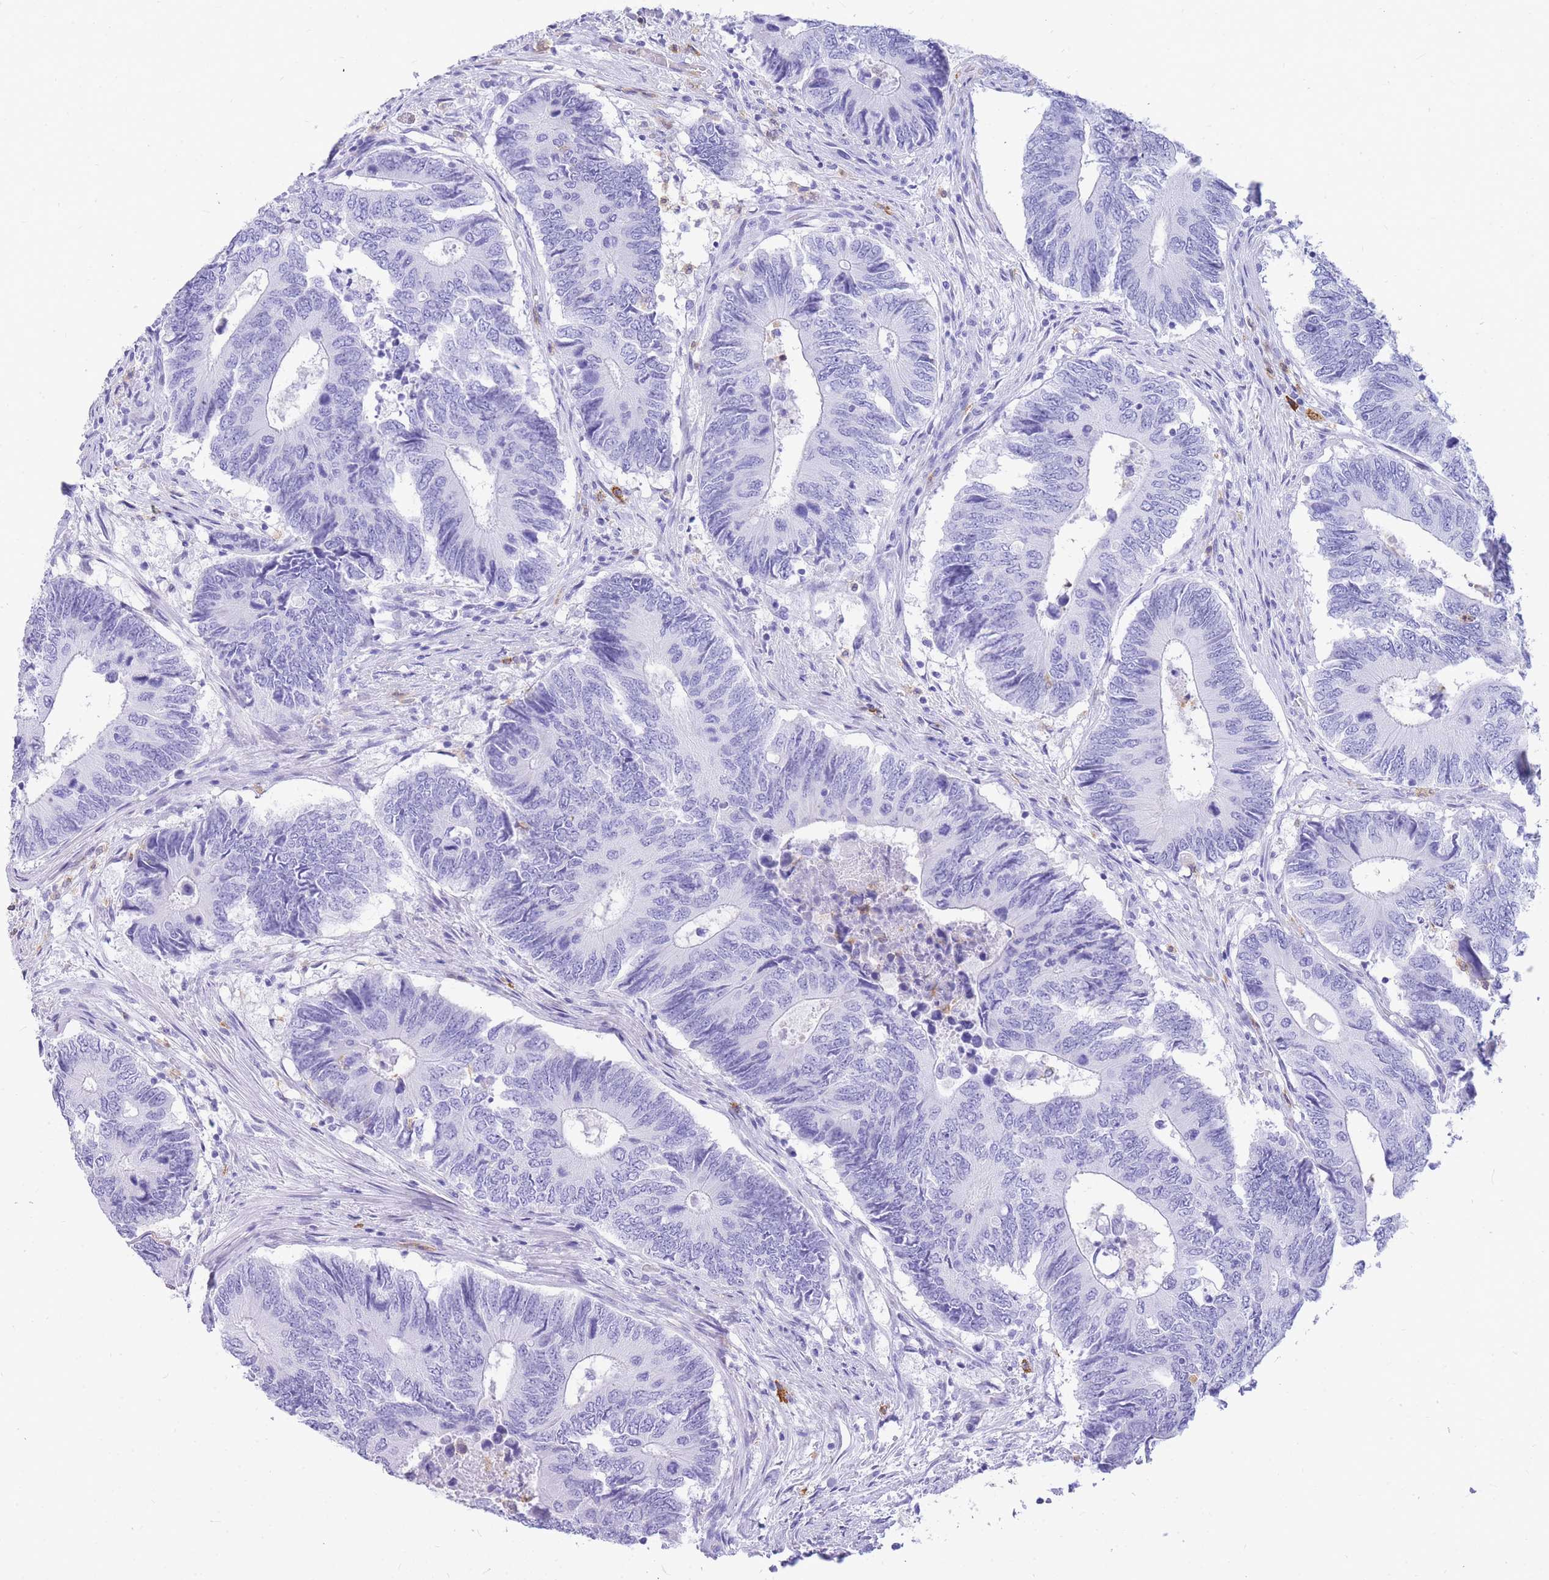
{"staining": {"intensity": "negative", "quantity": "none", "location": "none"}, "tissue": "colorectal cancer", "cell_type": "Tumor cells", "image_type": "cancer", "snomed": [{"axis": "morphology", "description": "Adenocarcinoma, NOS"}, {"axis": "topography", "description": "Colon"}], "caption": "Immunohistochemistry (IHC) micrograph of neoplastic tissue: colorectal cancer stained with DAB (3,3'-diaminobenzidine) exhibits no significant protein staining in tumor cells. The staining was performed using DAB (3,3'-diaminobenzidine) to visualize the protein expression in brown, while the nuclei were stained in blue with hematoxylin (Magnification: 20x).", "gene": "HERC1", "patient": {"sex": "male", "age": 87}}